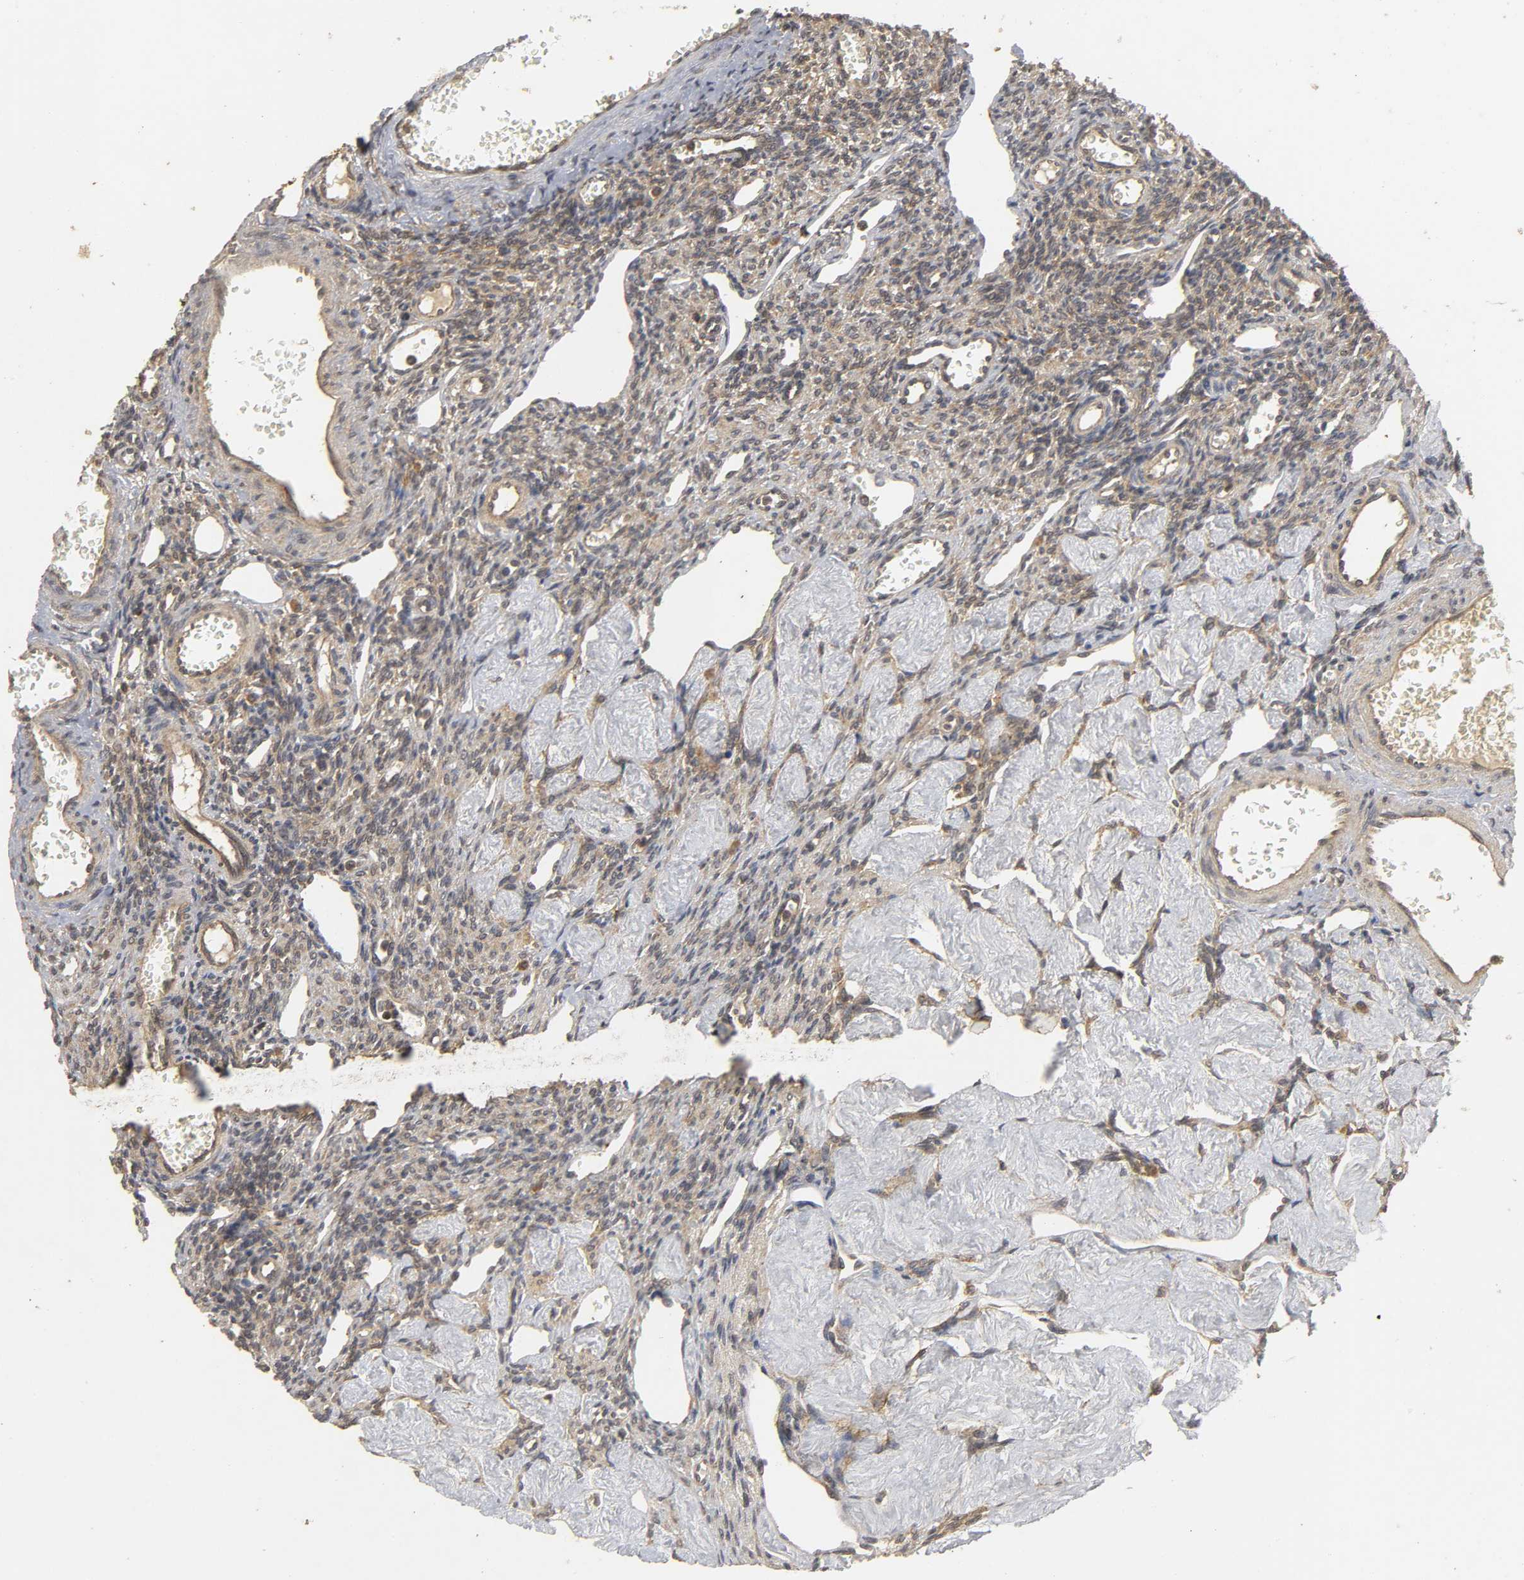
{"staining": {"intensity": "weak", "quantity": ">75%", "location": "cytoplasmic/membranous"}, "tissue": "ovary", "cell_type": "Ovarian stroma cells", "image_type": "normal", "snomed": [{"axis": "morphology", "description": "Normal tissue, NOS"}, {"axis": "topography", "description": "Ovary"}], "caption": "Immunohistochemistry (IHC) photomicrograph of benign ovary stained for a protein (brown), which exhibits low levels of weak cytoplasmic/membranous positivity in about >75% of ovarian stroma cells.", "gene": "TRAF6", "patient": {"sex": "female", "age": 33}}